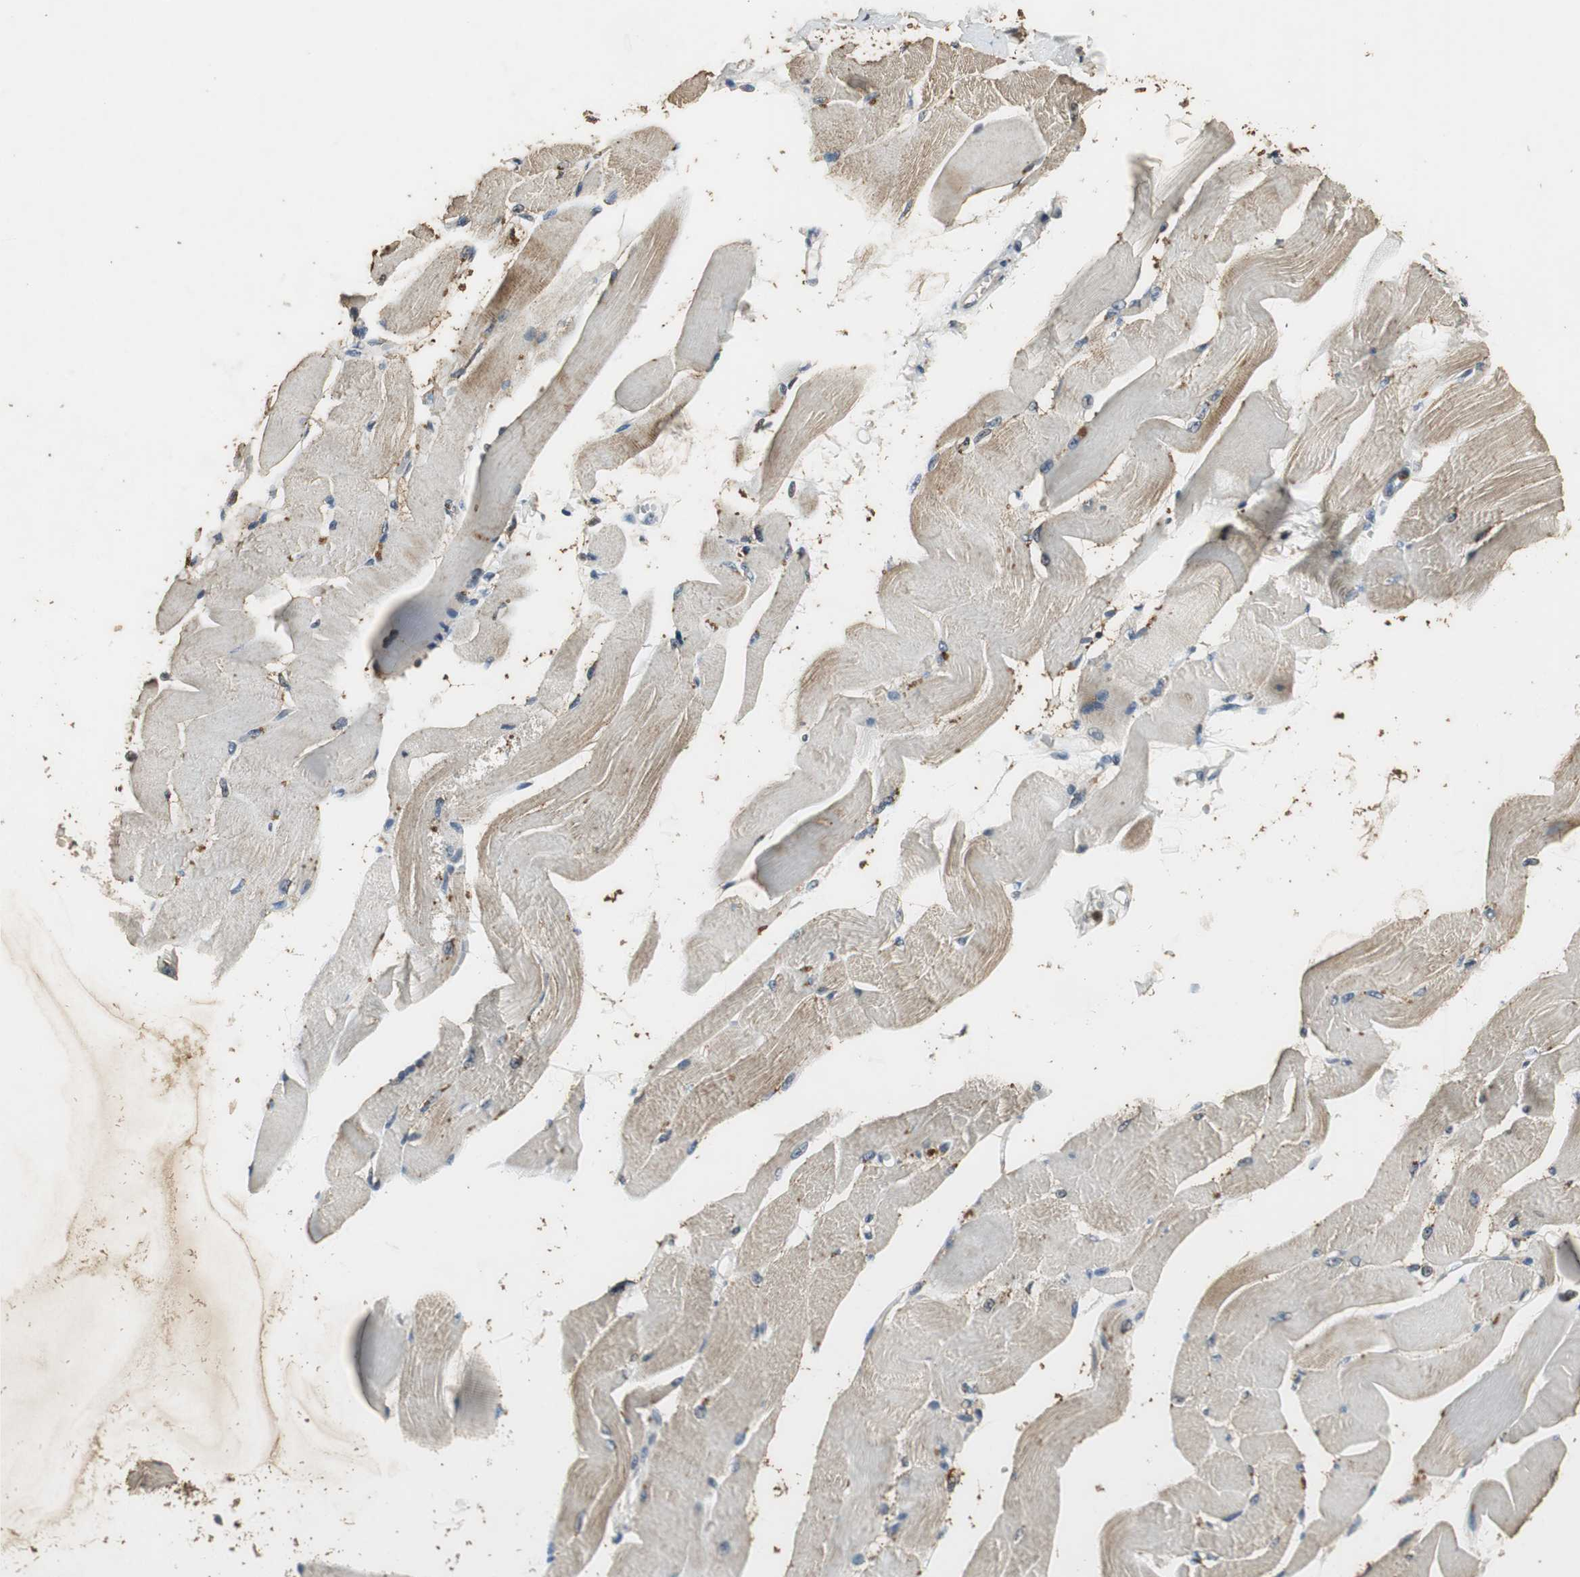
{"staining": {"intensity": "moderate", "quantity": ">75%", "location": "cytoplasmic/membranous"}, "tissue": "skeletal muscle", "cell_type": "Myocytes", "image_type": "normal", "snomed": [{"axis": "morphology", "description": "Normal tissue, NOS"}, {"axis": "topography", "description": "Skeletal muscle"}, {"axis": "topography", "description": "Peripheral nerve tissue"}], "caption": "A high-resolution photomicrograph shows immunohistochemistry (IHC) staining of normal skeletal muscle, which shows moderate cytoplasmic/membranous expression in approximately >75% of myocytes. (Brightfield microscopy of DAB IHC at high magnification).", "gene": "TMPRSS4", "patient": {"sex": "female", "age": 84}}